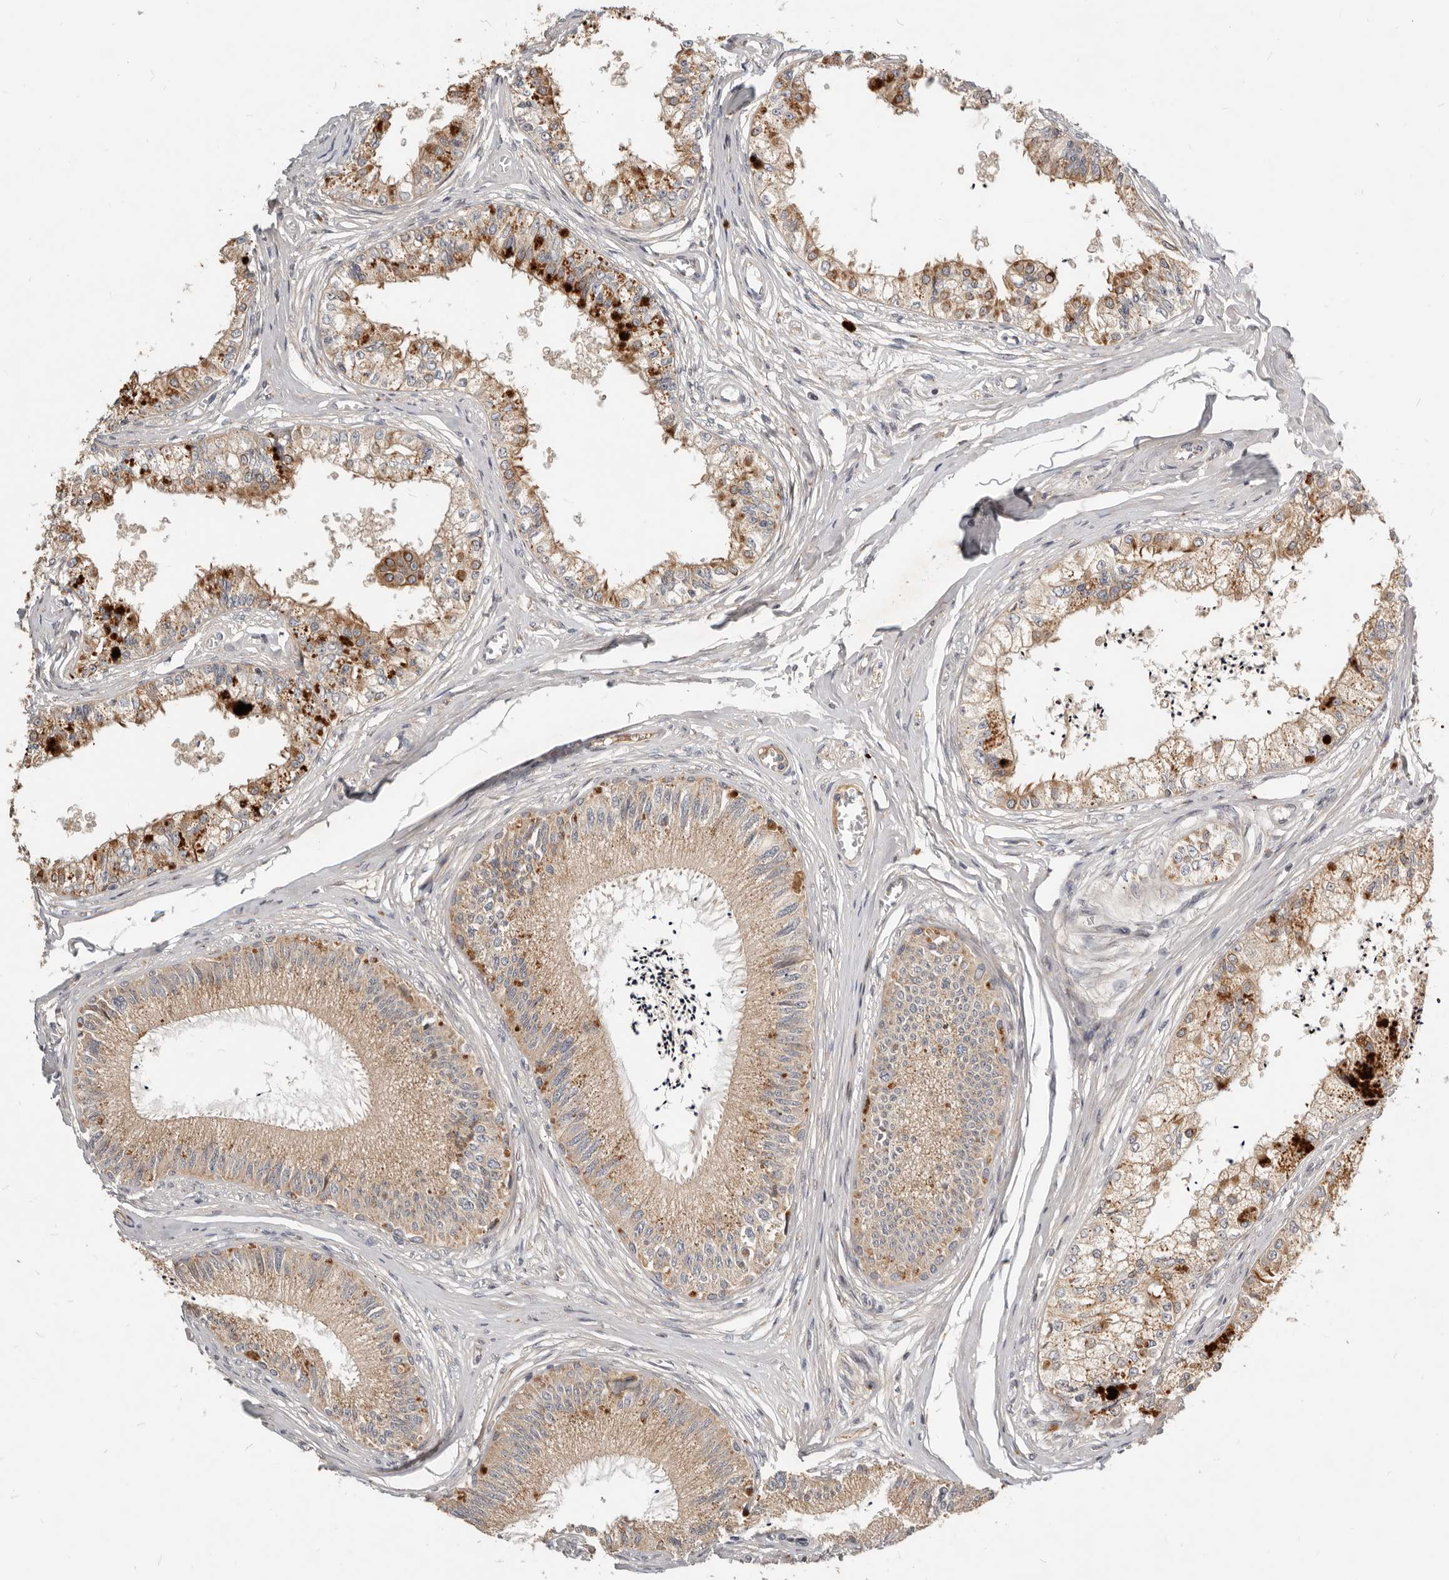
{"staining": {"intensity": "moderate", "quantity": "25%-75%", "location": "cytoplasmic/membranous"}, "tissue": "epididymis", "cell_type": "Glandular cells", "image_type": "normal", "snomed": [{"axis": "morphology", "description": "Normal tissue, NOS"}, {"axis": "topography", "description": "Epididymis"}], "caption": "Immunohistochemical staining of benign human epididymis demonstrates 25%-75% levels of moderate cytoplasmic/membranous protein positivity in approximately 25%-75% of glandular cells.", "gene": "NPY4R2", "patient": {"sex": "male", "age": 79}}